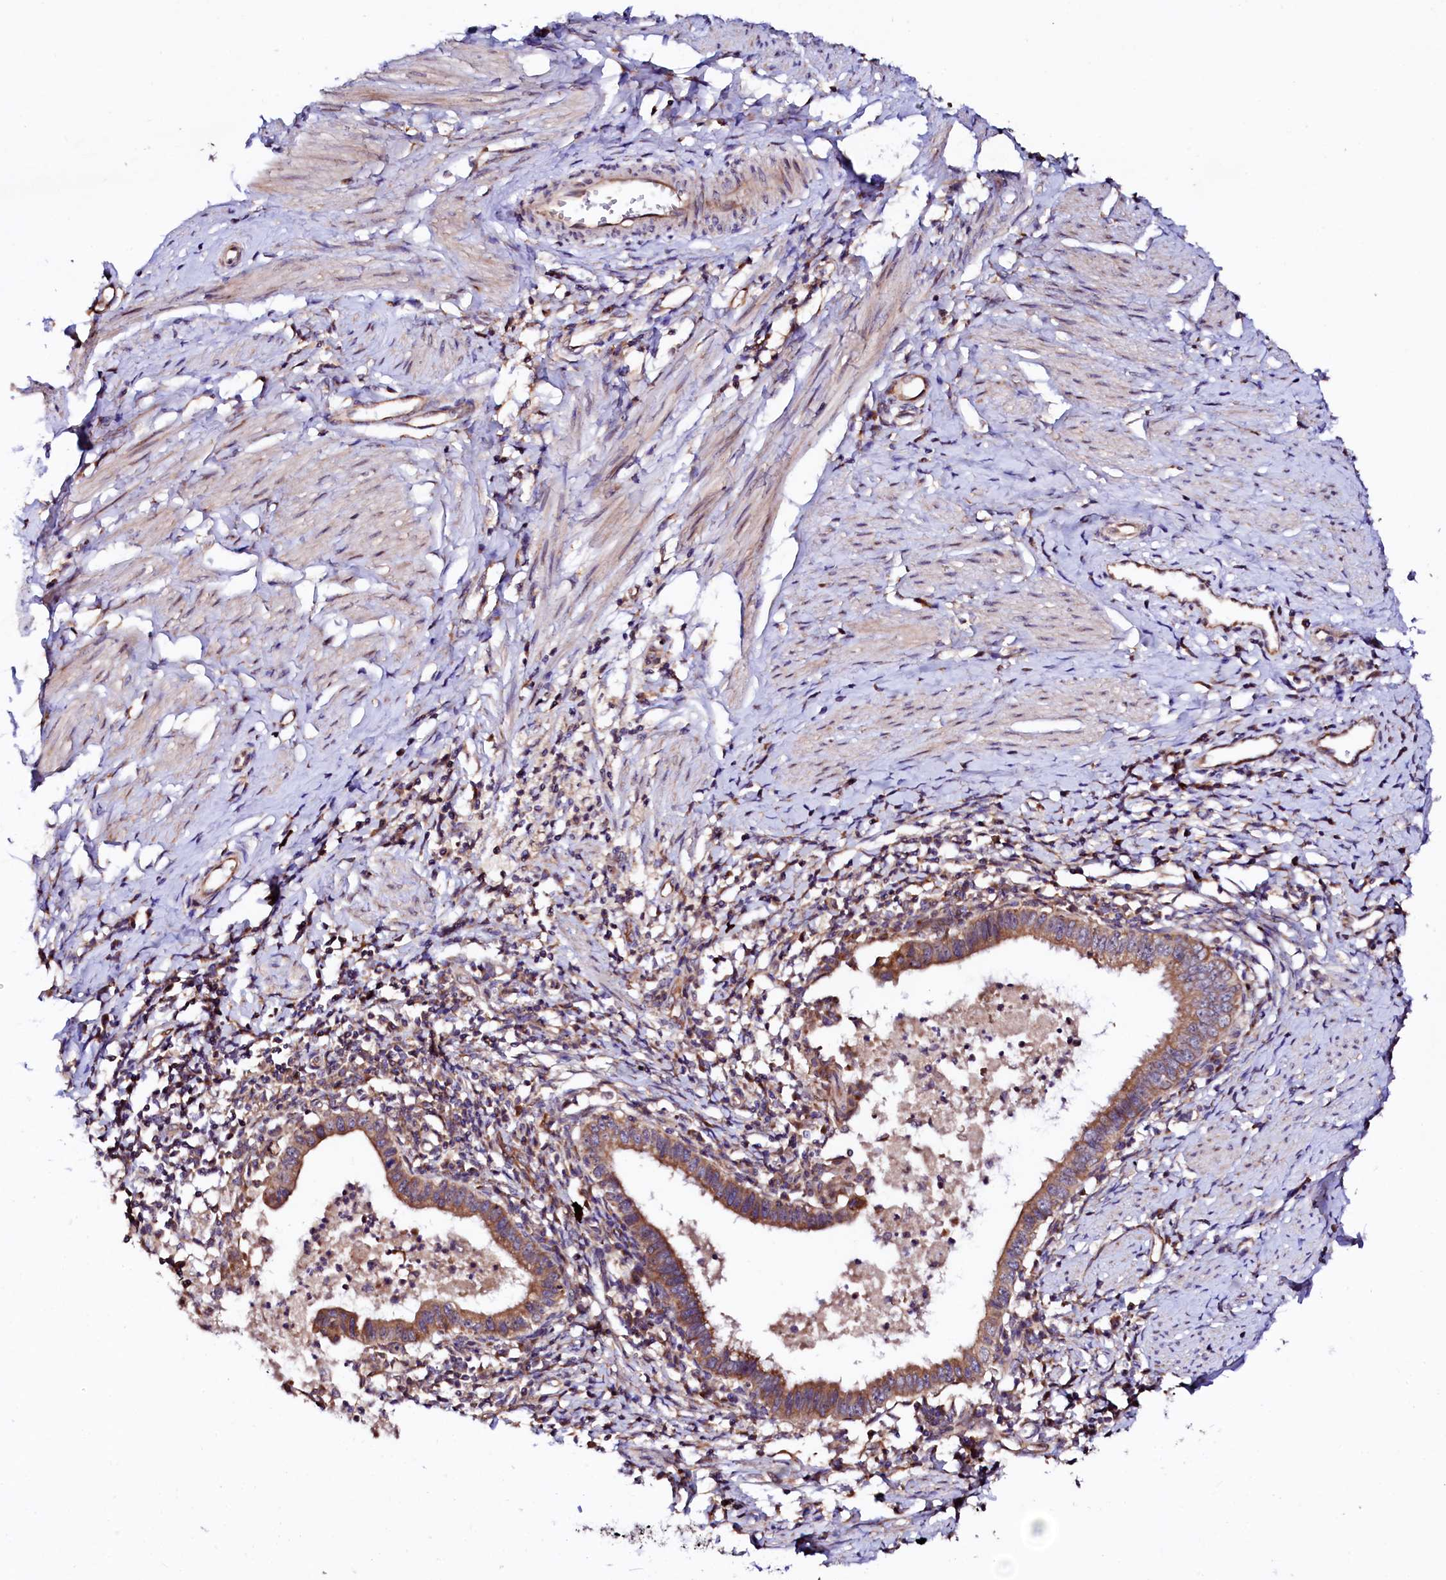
{"staining": {"intensity": "moderate", "quantity": ">75%", "location": "cytoplasmic/membranous"}, "tissue": "cervical cancer", "cell_type": "Tumor cells", "image_type": "cancer", "snomed": [{"axis": "morphology", "description": "Adenocarcinoma, NOS"}, {"axis": "topography", "description": "Cervix"}], "caption": "Brown immunohistochemical staining in cervical adenocarcinoma exhibits moderate cytoplasmic/membranous expression in about >75% of tumor cells. (DAB (3,3'-diaminobenzidine) IHC with brightfield microscopy, high magnification).", "gene": "UBE3C", "patient": {"sex": "female", "age": 36}}